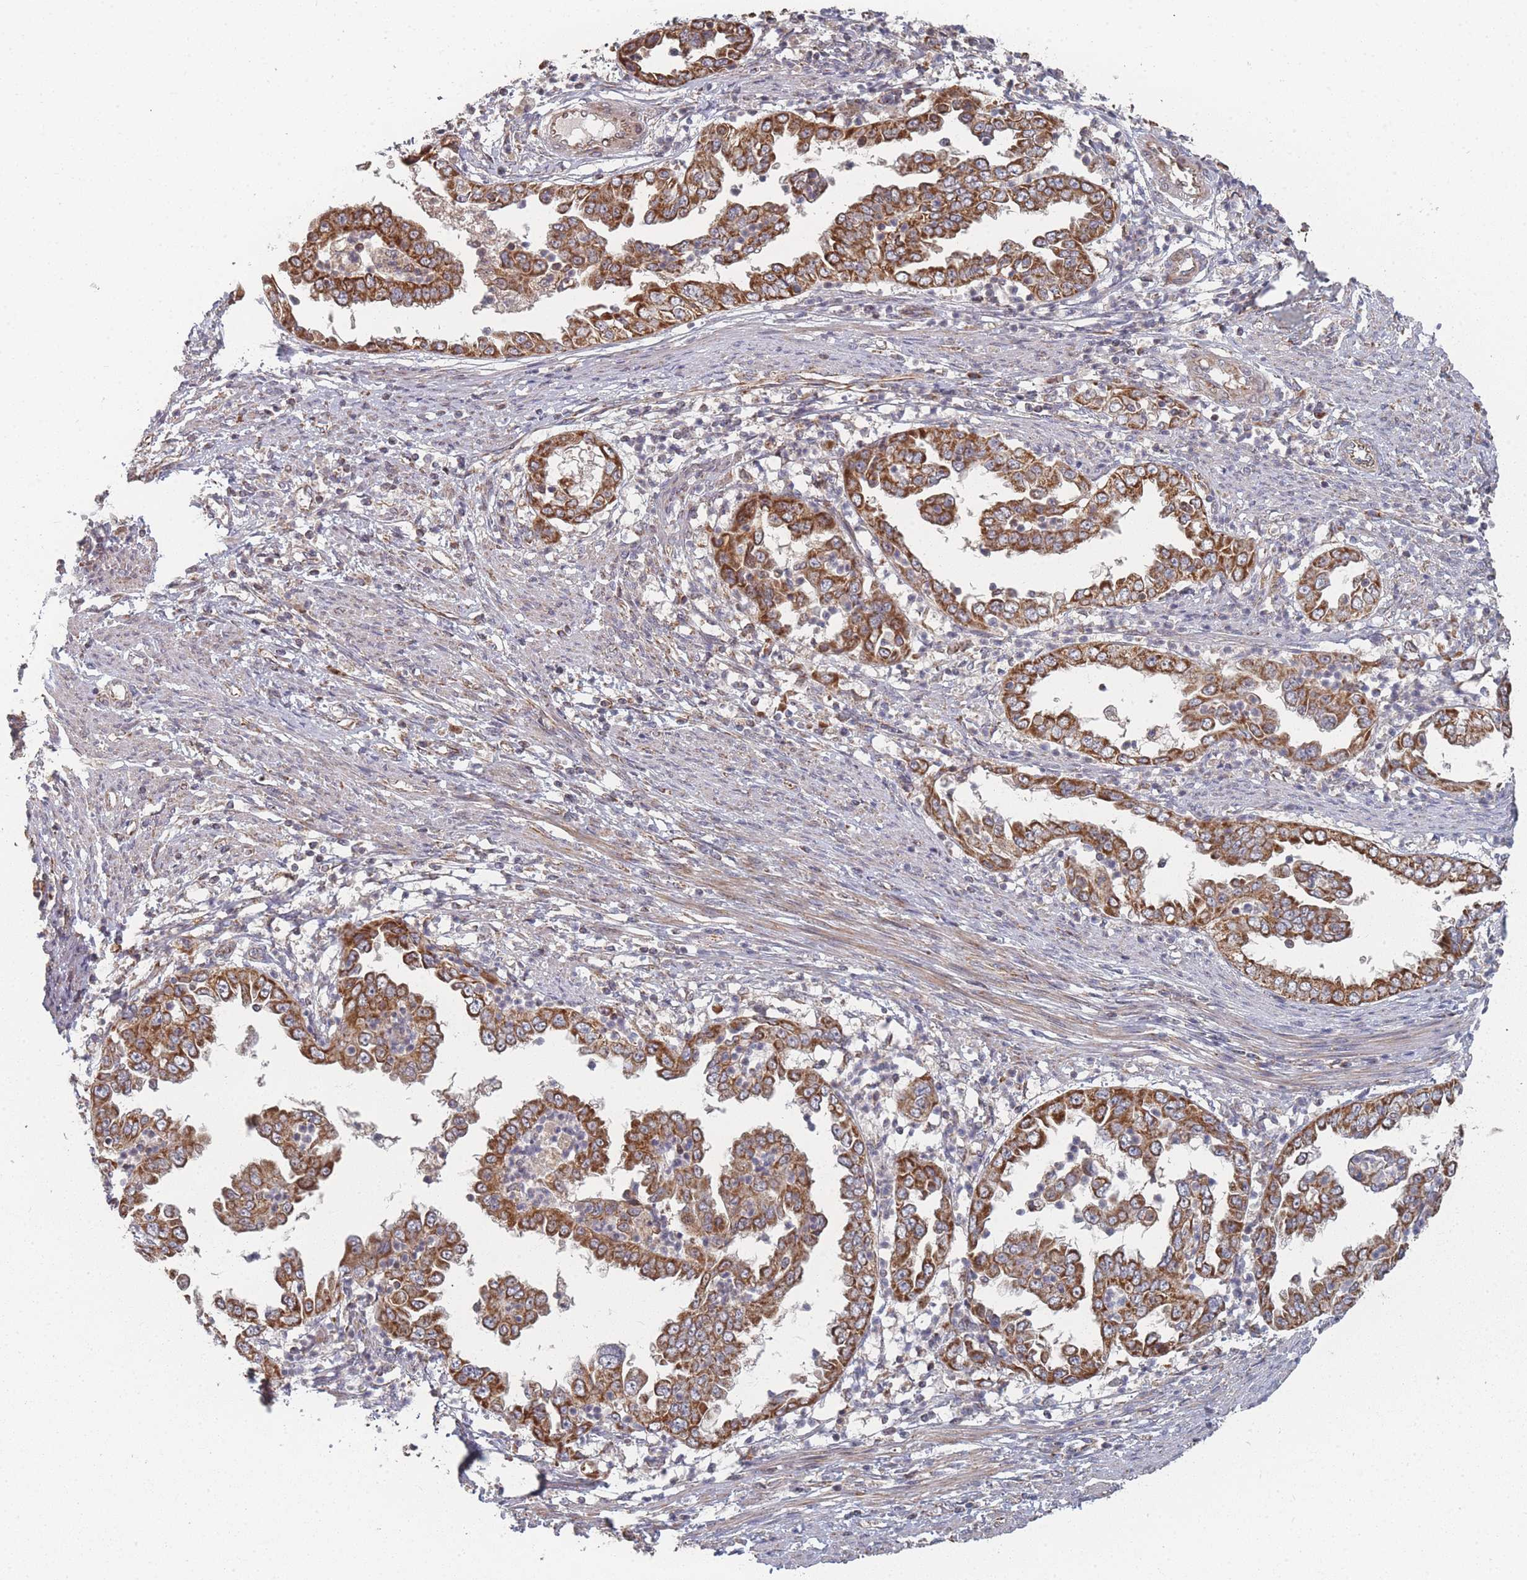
{"staining": {"intensity": "strong", "quantity": ">75%", "location": "cytoplasmic/membranous"}, "tissue": "endometrial cancer", "cell_type": "Tumor cells", "image_type": "cancer", "snomed": [{"axis": "morphology", "description": "Adenocarcinoma, NOS"}, {"axis": "topography", "description": "Endometrium"}], "caption": "DAB (3,3'-diaminobenzidine) immunohistochemical staining of human endometrial cancer displays strong cytoplasmic/membranous protein staining in about >75% of tumor cells.", "gene": "PSMB3", "patient": {"sex": "female", "age": 85}}